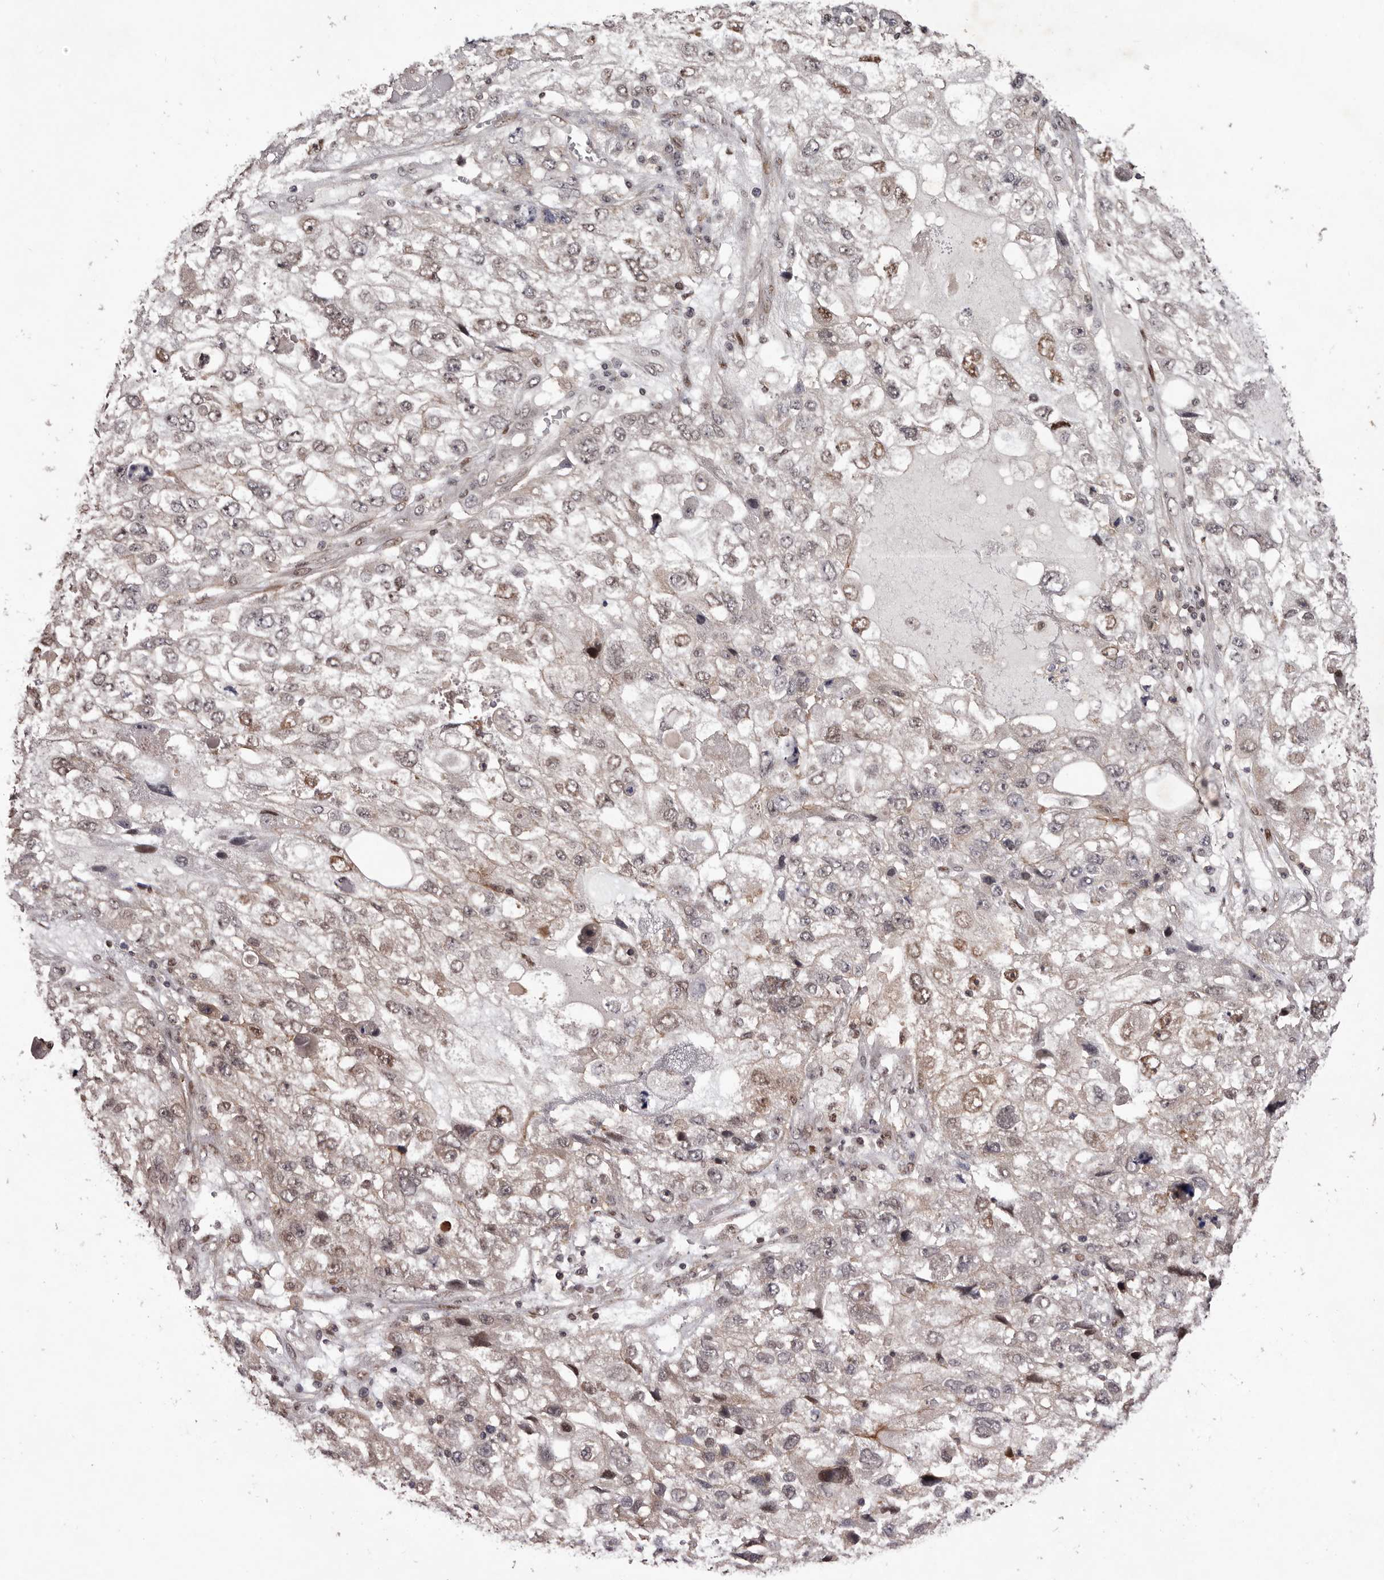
{"staining": {"intensity": "moderate", "quantity": "<25%", "location": "nuclear"}, "tissue": "endometrial cancer", "cell_type": "Tumor cells", "image_type": "cancer", "snomed": [{"axis": "morphology", "description": "Adenocarcinoma, NOS"}, {"axis": "topography", "description": "Endometrium"}], "caption": "A micrograph showing moderate nuclear positivity in about <25% of tumor cells in endometrial cancer (adenocarcinoma), as visualized by brown immunohistochemical staining.", "gene": "FBXO5", "patient": {"sex": "female", "age": 49}}